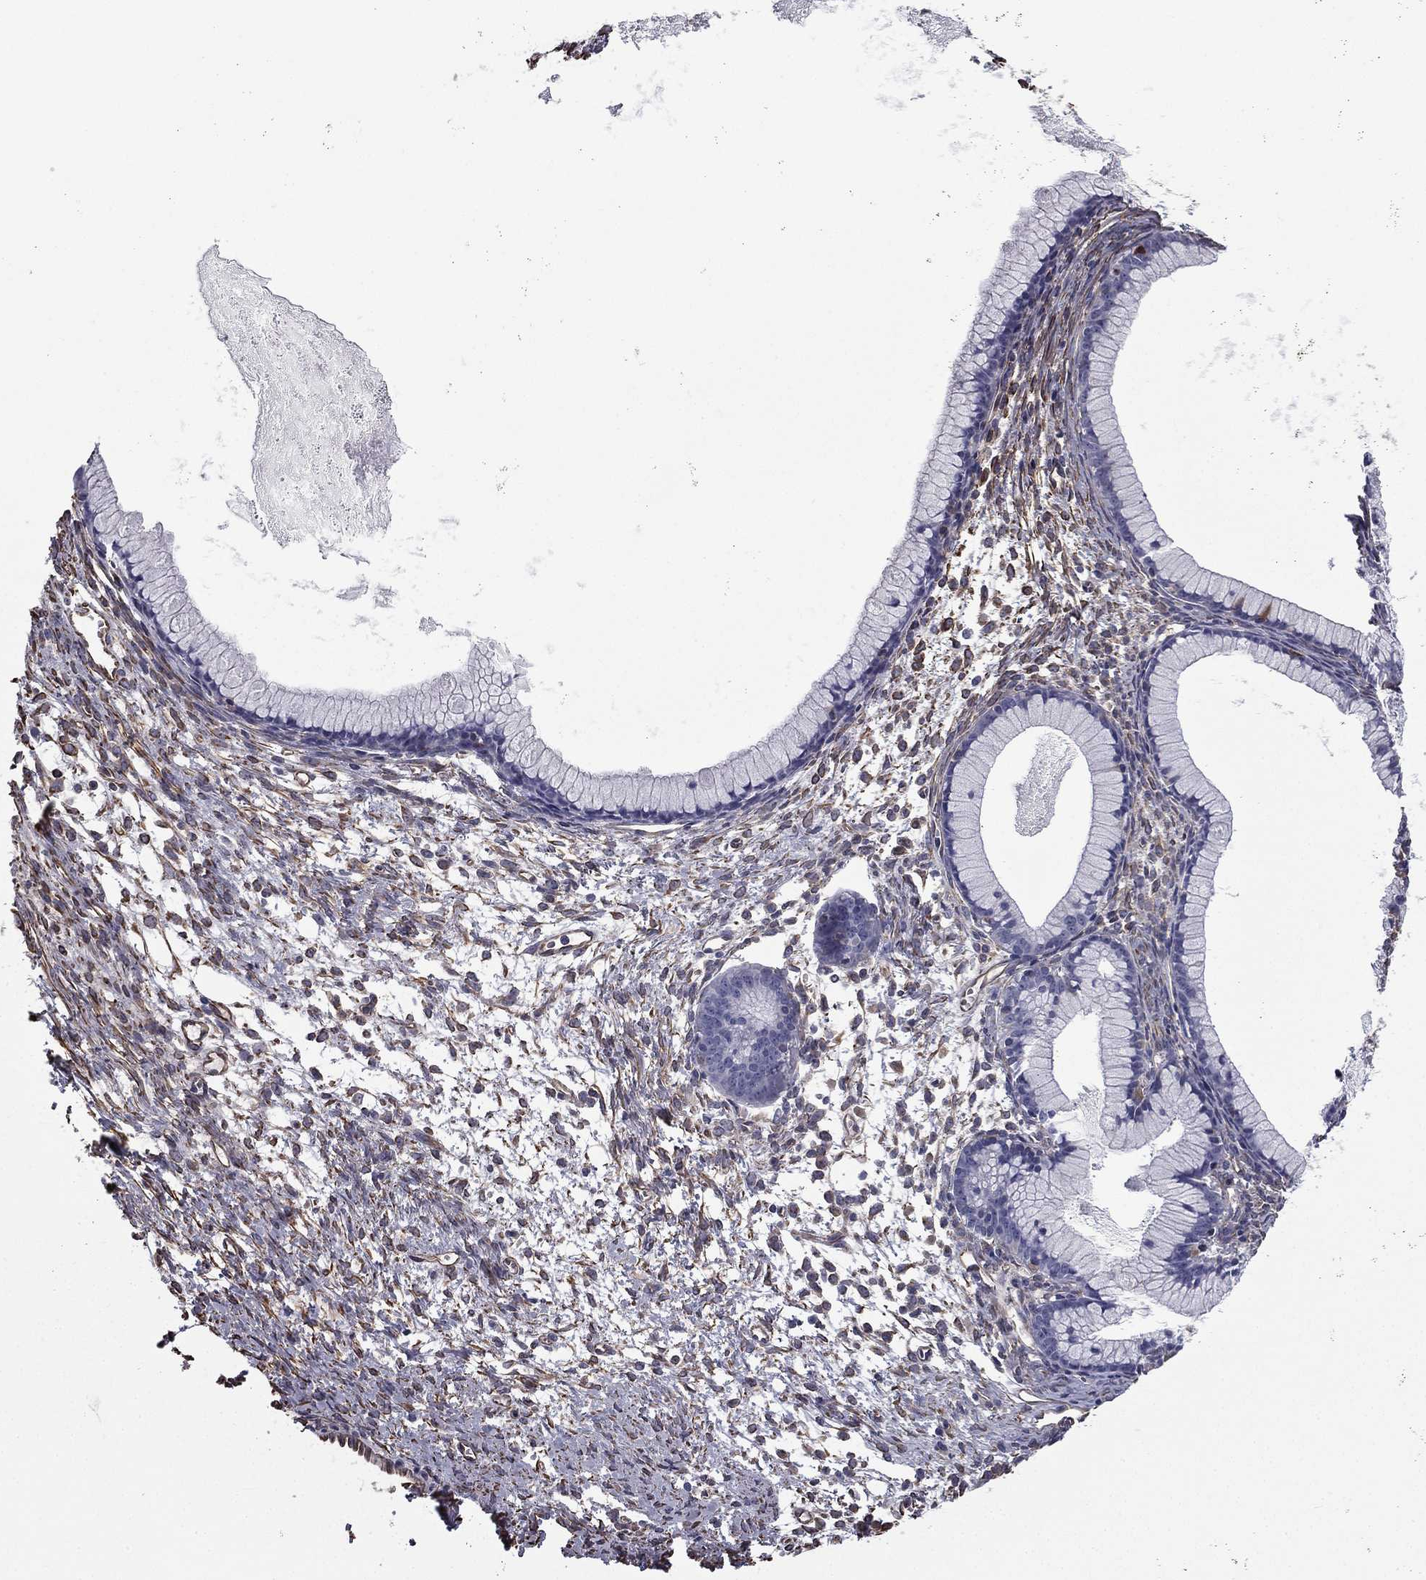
{"staining": {"intensity": "negative", "quantity": "none", "location": "none"}, "tissue": "ovarian cancer", "cell_type": "Tumor cells", "image_type": "cancer", "snomed": [{"axis": "morphology", "description": "Cystadenocarcinoma, mucinous, NOS"}, {"axis": "topography", "description": "Ovary"}], "caption": "This is an IHC micrograph of human ovarian cancer. There is no staining in tumor cells.", "gene": "SCUBE1", "patient": {"sex": "female", "age": 41}}